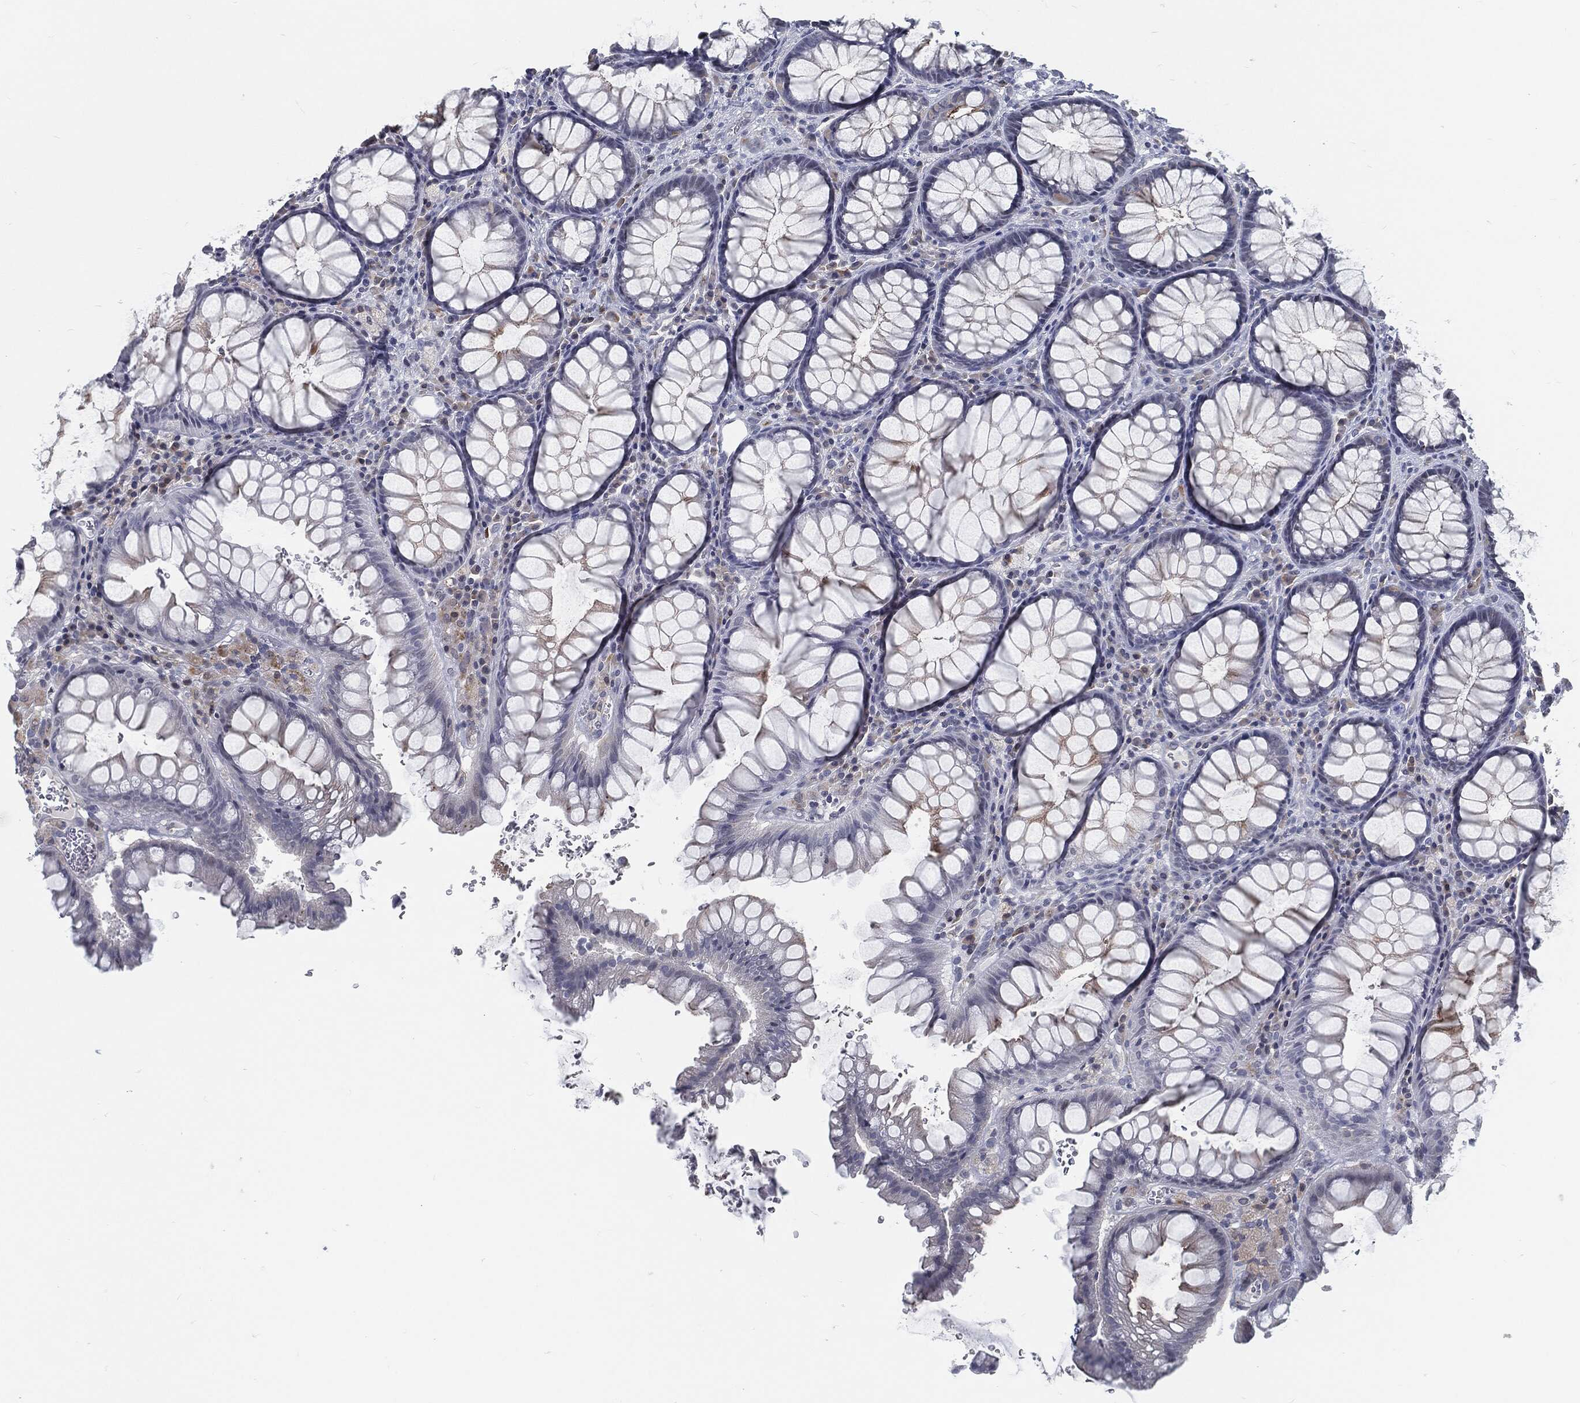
{"staining": {"intensity": "negative", "quantity": "none", "location": "none"}, "tissue": "rectum", "cell_type": "Glandular cells", "image_type": "normal", "snomed": [{"axis": "morphology", "description": "Normal tissue, NOS"}, {"axis": "topography", "description": "Rectum"}], "caption": "Rectum was stained to show a protein in brown. There is no significant positivity in glandular cells. (Stains: DAB (3,3'-diaminobenzidine) immunohistochemistry with hematoxylin counter stain, Microscopy: brightfield microscopy at high magnification).", "gene": "PROM1", "patient": {"sex": "female", "age": 68}}